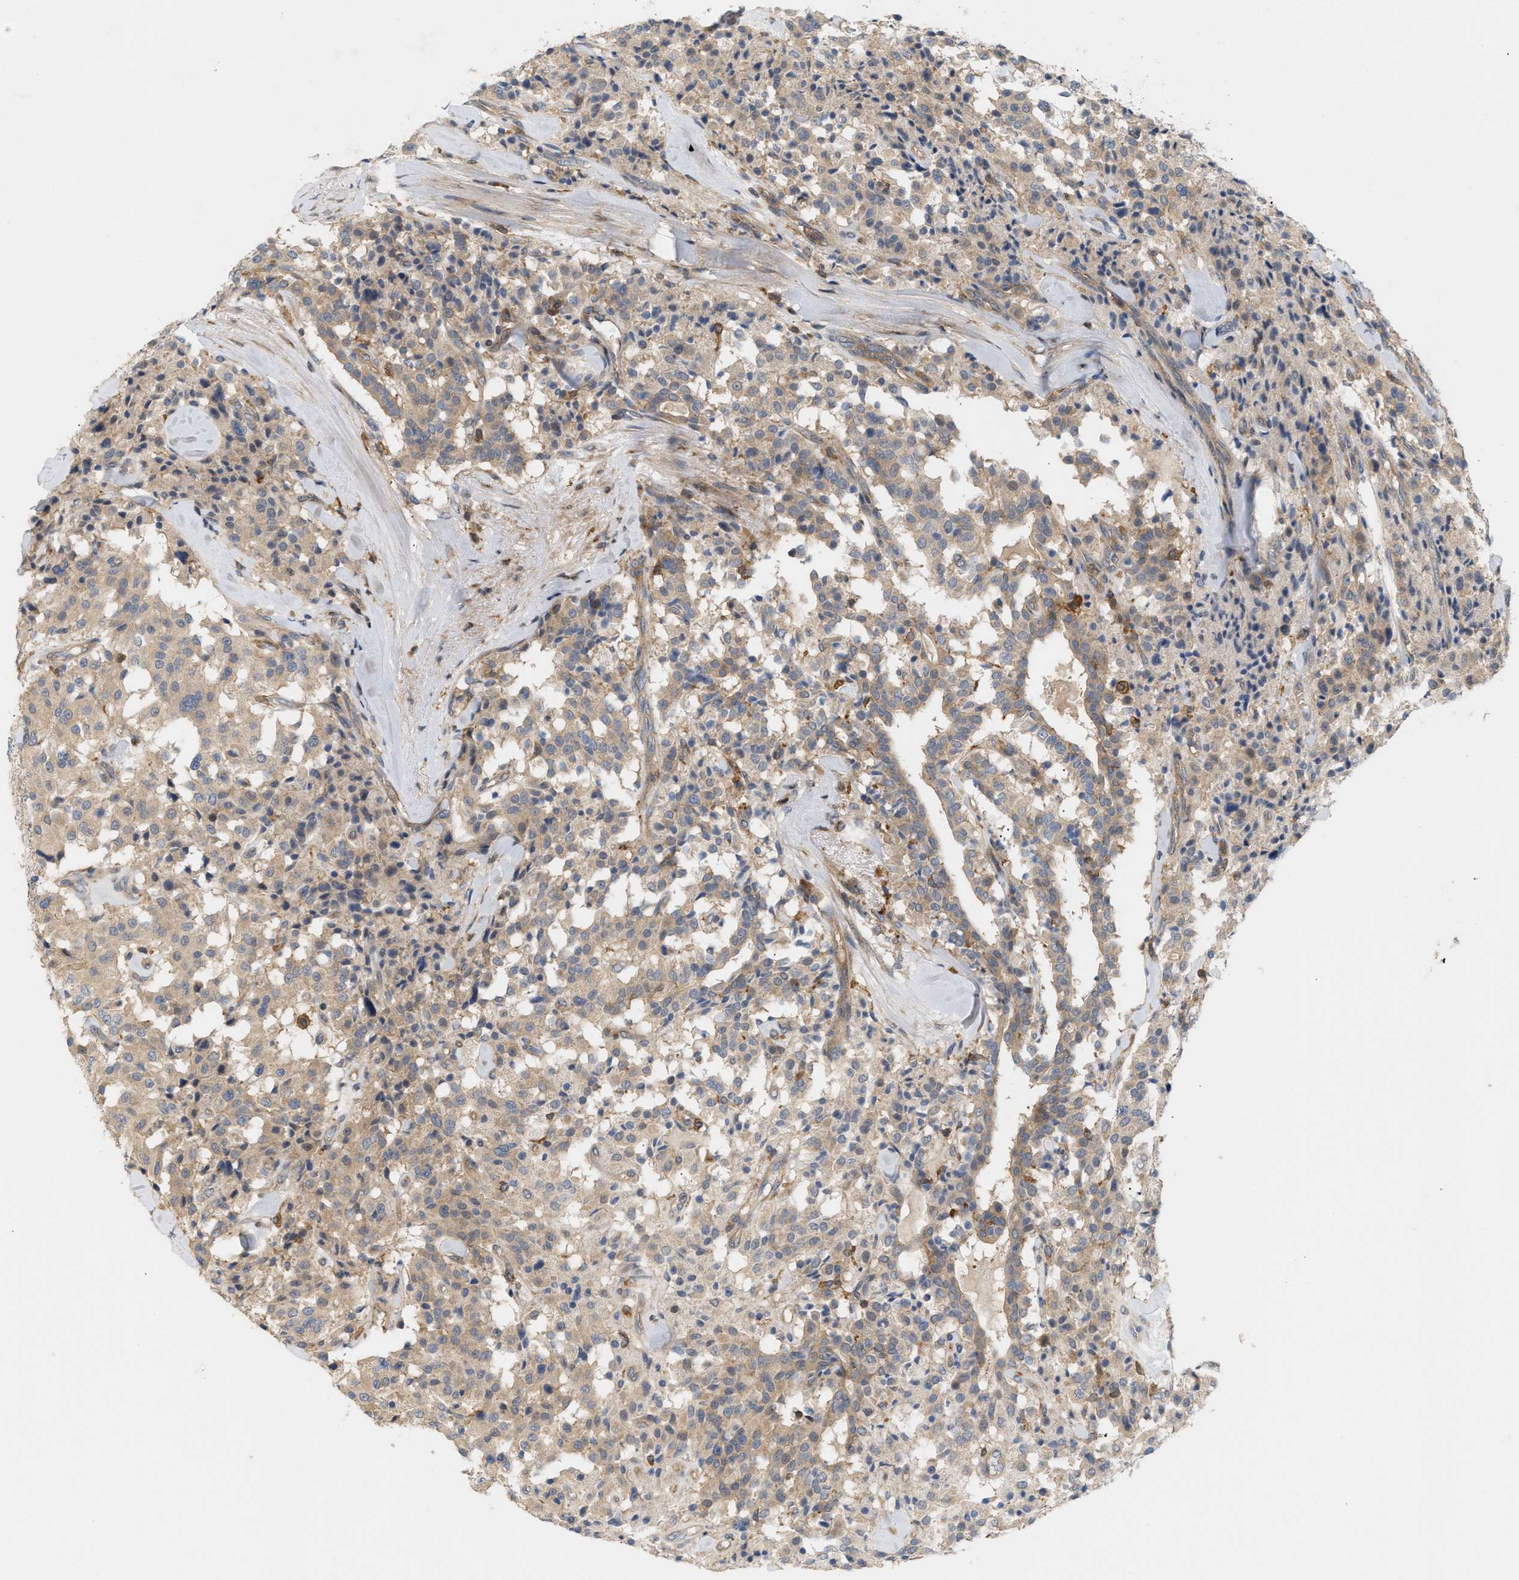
{"staining": {"intensity": "weak", "quantity": ">75%", "location": "cytoplasmic/membranous"}, "tissue": "carcinoid", "cell_type": "Tumor cells", "image_type": "cancer", "snomed": [{"axis": "morphology", "description": "Carcinoid, malignant, NOS"}, {"axis": "topography", "description": "Lung"}], "caption": "This photomicrograph exhibits malignant carcinoid stained with IHC to label a protein in brown. The cytoplasmic/membranous of tumor cells show weak positivity for the protein. Nuclei are counter-stained blue.", "gene": "DBNL", "patient": {"sex": "male", "age": 30}}